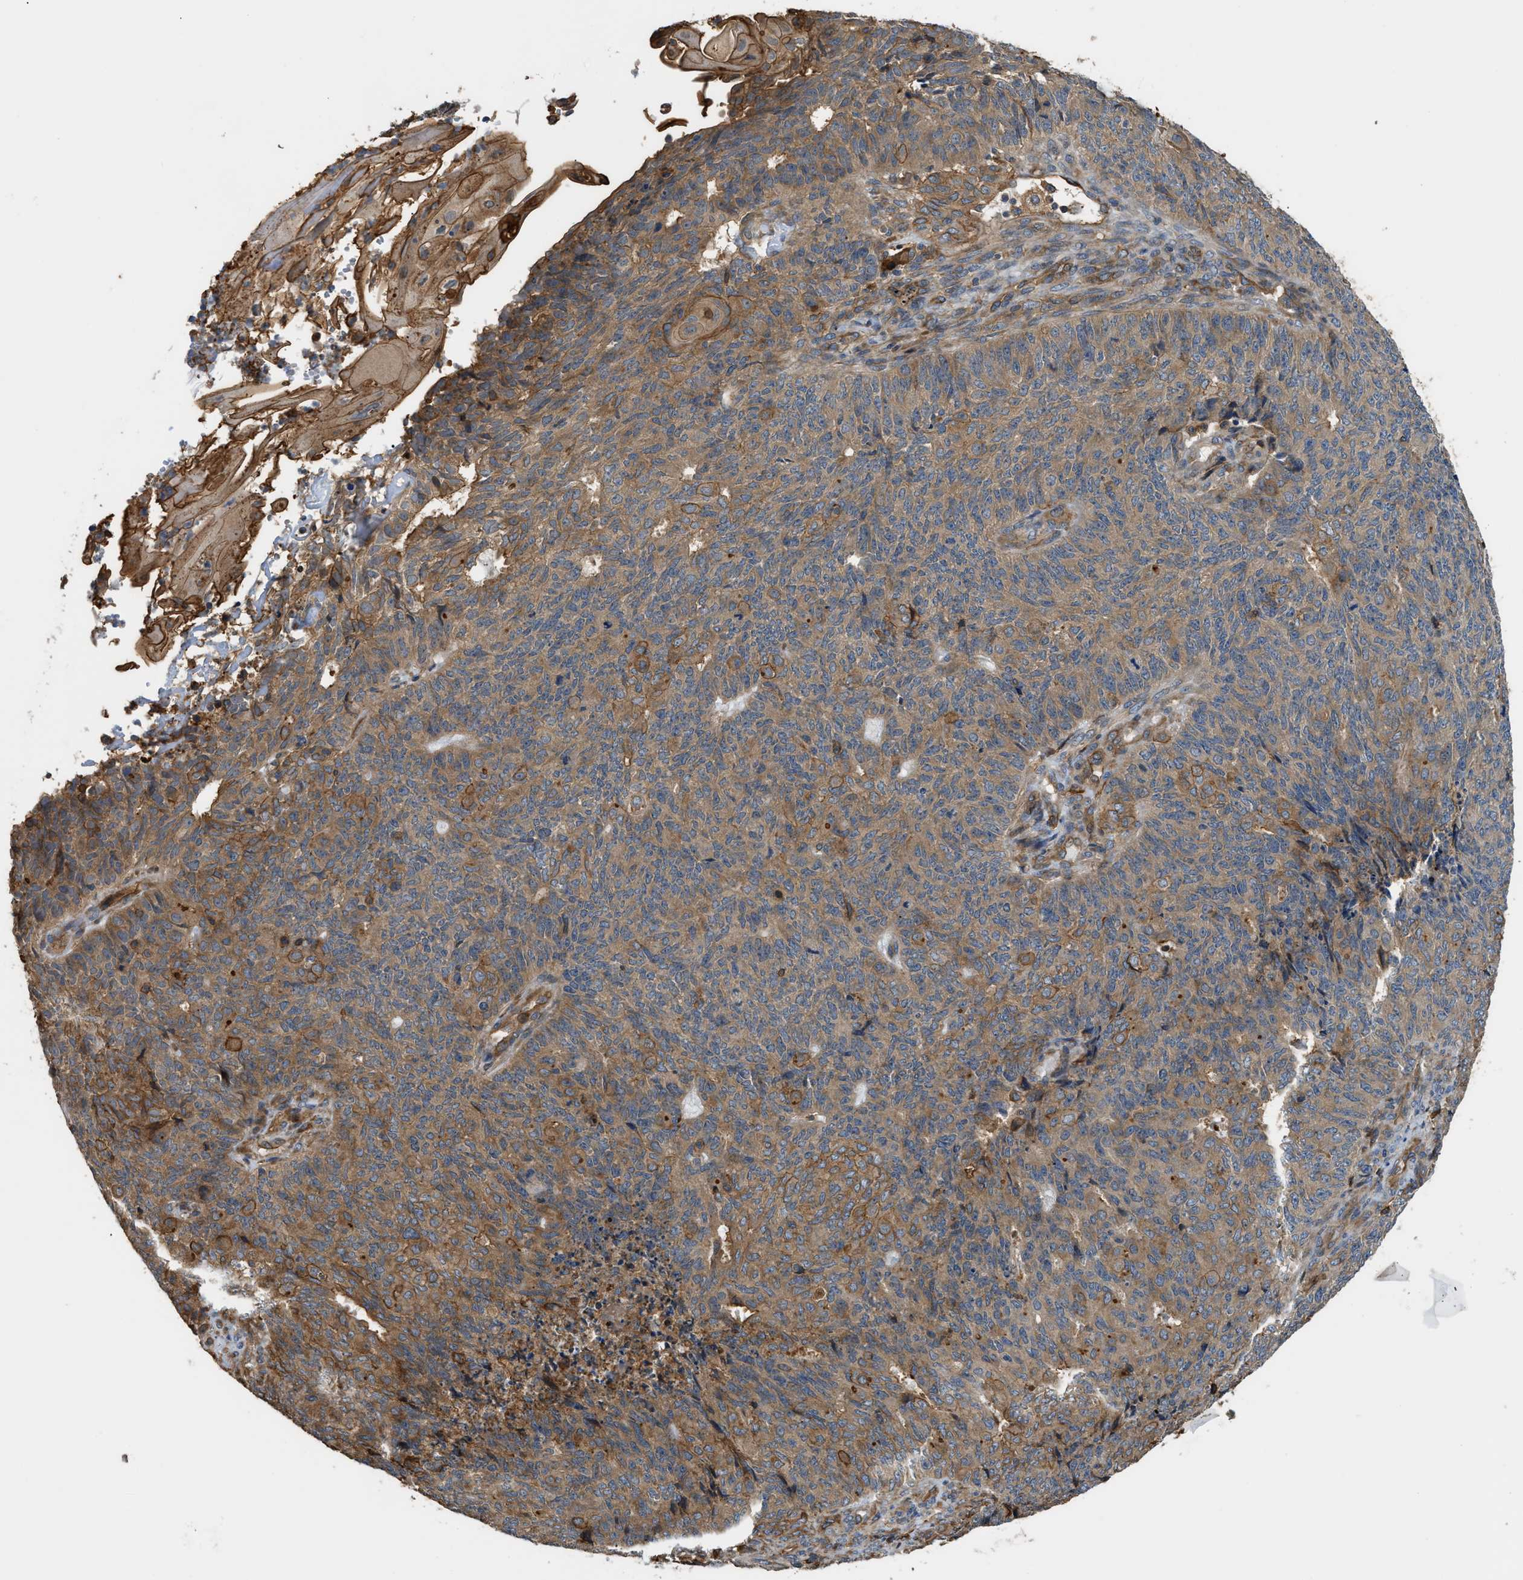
{"staining": {"intensity": "moderate", "quantity": ">75%", "location": "cytoplasmic/membranous"}, "tissue": "endometrial cancer", "cell_type": "Tumor cells", "image_type": "cancer", "snomed": [{"axis": "morphology", "description": "Adenocarcinoma, NOS"}, {"axis": "topography", "description": "Endometrium"}], "caption": "Tumor cells show medium levels of moderate cytoplasmic/membranous positivity in about >75% of cells in human adenocarcinoma (endometrial).", "gene": "DDHD2", "patient": {"sex": "female", "age": 32}}